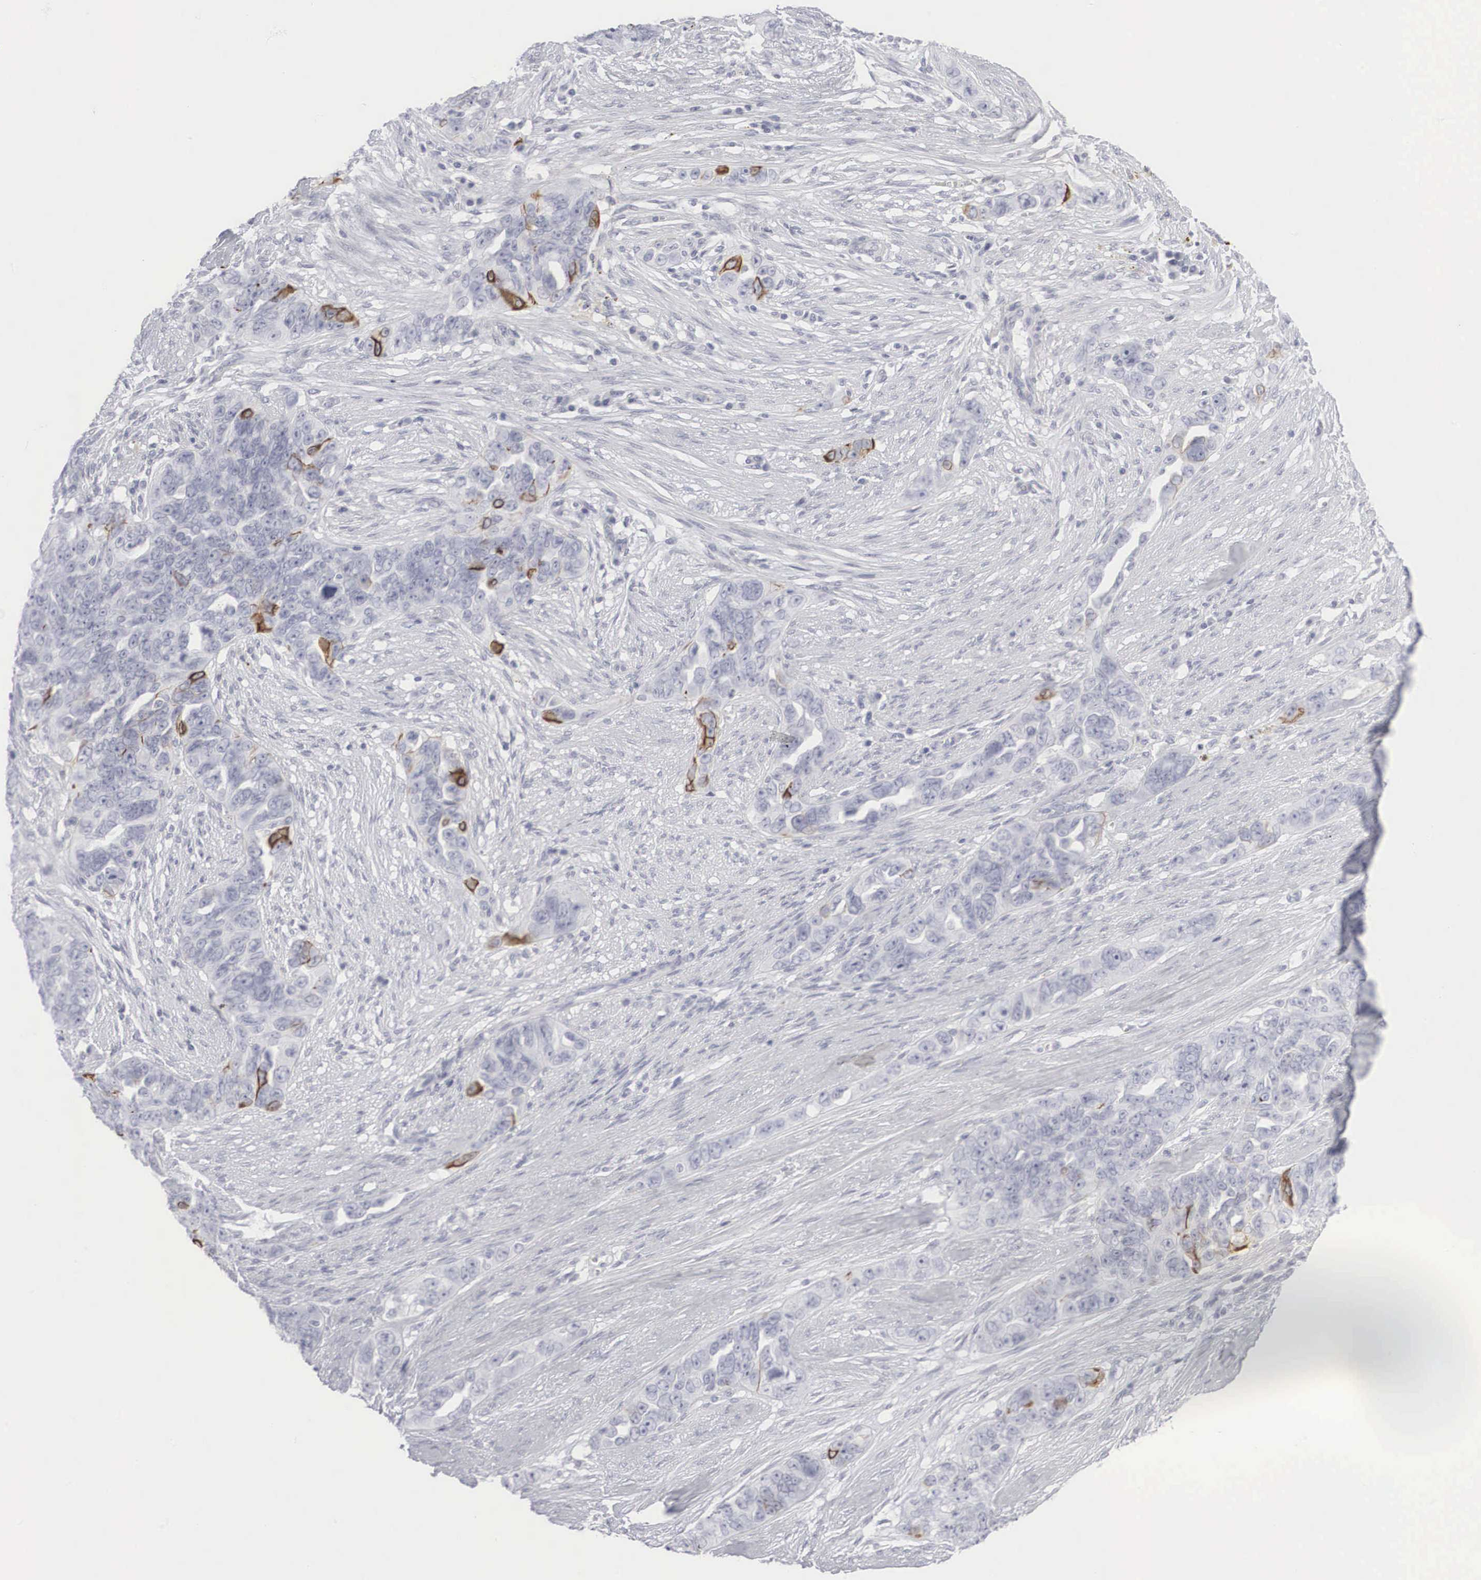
{"staining": {"intensity": "moderate", "quantity": "<25%", "location": "cytoplasmic/membranous"}, "tissue": "ovarian cancer", "cell_type": "Tumor cells", "image_type": "cancer", "snomed": [{"axis": "morphology", "description": "Cystadenocarcinoma, serous, NOS"}, {"axis": "topography", "description": "Ovary"}], "caption": "Protein expression analysis of serous cystadenocarcinoma (ovarian) reveals moderate cytoplasmic/membranous staining in approximately <25% of tumor cells. (IHC, brightfield microscopy, high magnification).", "gene": "KRT14", "patient": {"sex": "female", "age": 63}}